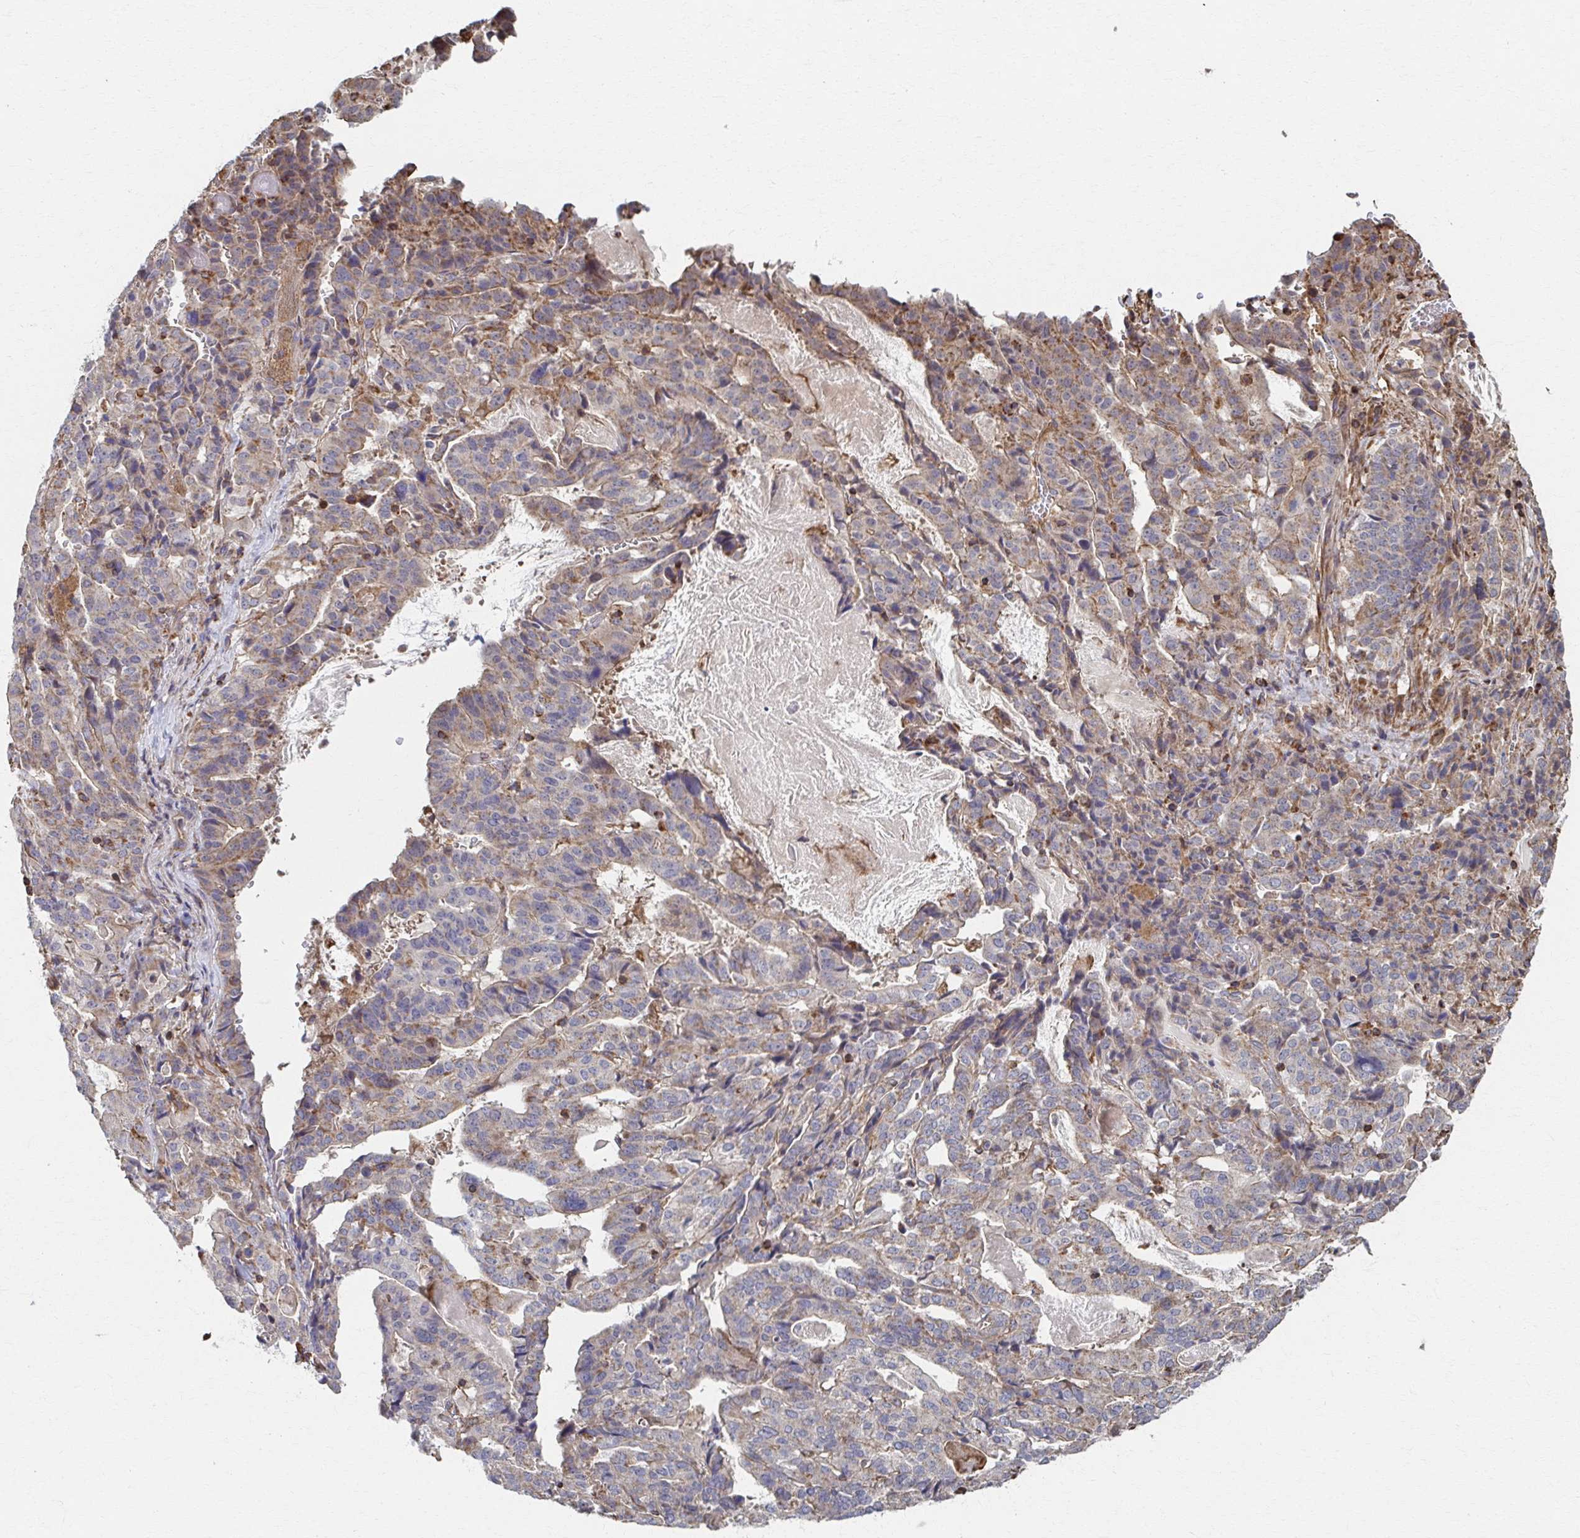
{"staining": {"intensity": "weak", "quantity": ">75%", "location": "cytoplasmic/membranous"}, "tissue": "stomach cancer", "cell_type": "Tumor cells", "image_type": "cancer", "snomed": [{"axis": "morphology", "description": "Adenocarcinoma, NOS"}, {"axis": "topography", "description": "Stomach"}], "caption": "Immunohistochemical staining of stomach cancer demonstrates low levels of weak cytoplasmic/membranous positivity in about >75% of tumor cells.", "gene": "KLHL34", "patient": {"sex": "male", "age": 48}}